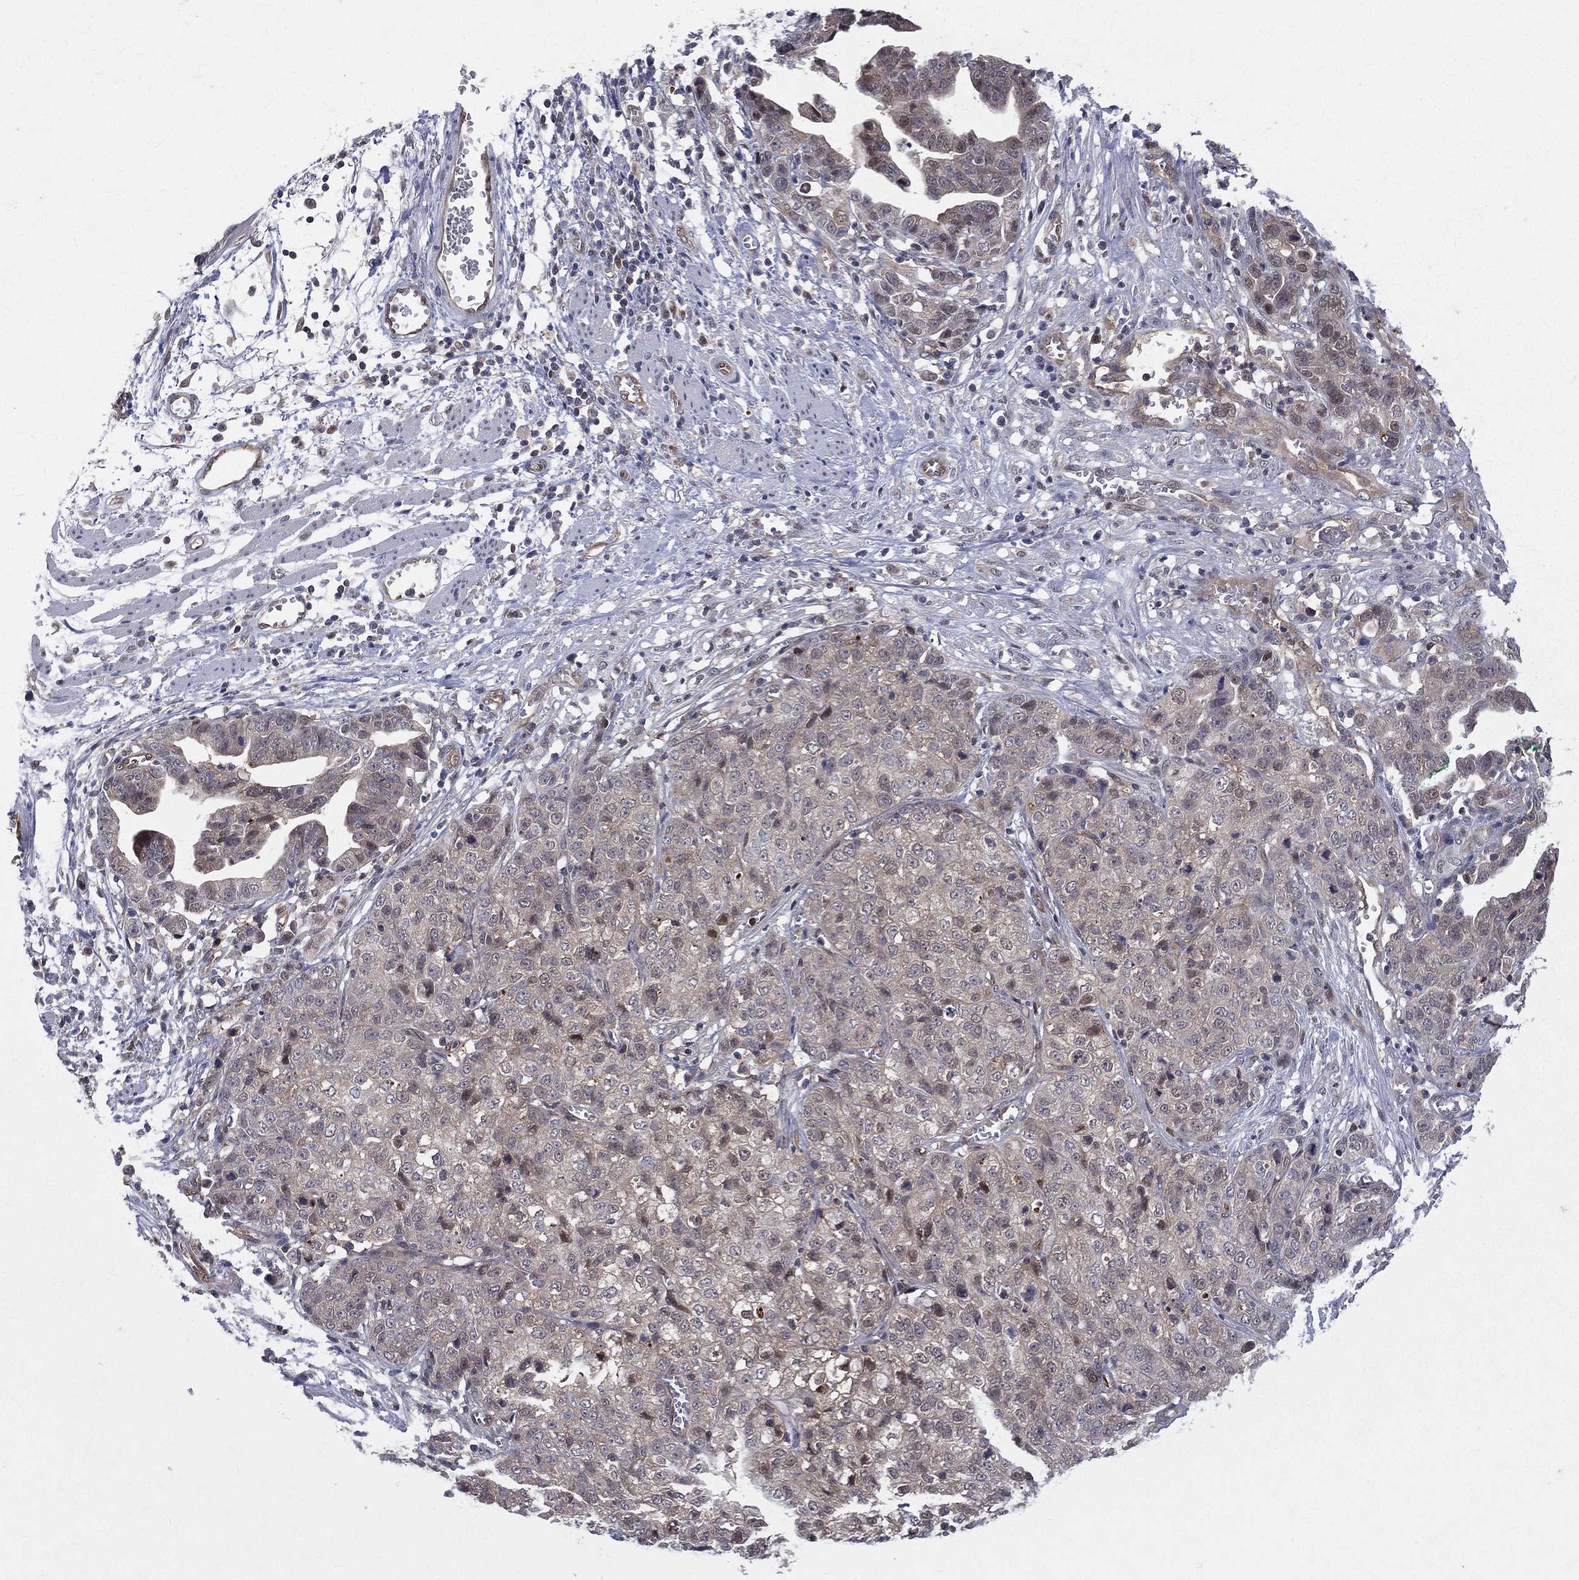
{"staining": {"intensity": "negative", "quantity": "none", "location": "none"}, "tissue": "stomach cancer", "cell_type": "Tumor cells", "image_type": "cancer", "snomed": [{"axis": "morphology", "description": "Adenocarcinoma, NOS"}, {"axis": "topography", "description": "Stomach, upper"}], "caption": "A photomicrograph of stomach adenocarcinoma stained for a protein reveals no brown staining in tumor cells. (DAB IHC with hematoxylin counter stain).", "gene": "GMPR2", "patient": {"sex": "female", "age": 67}}